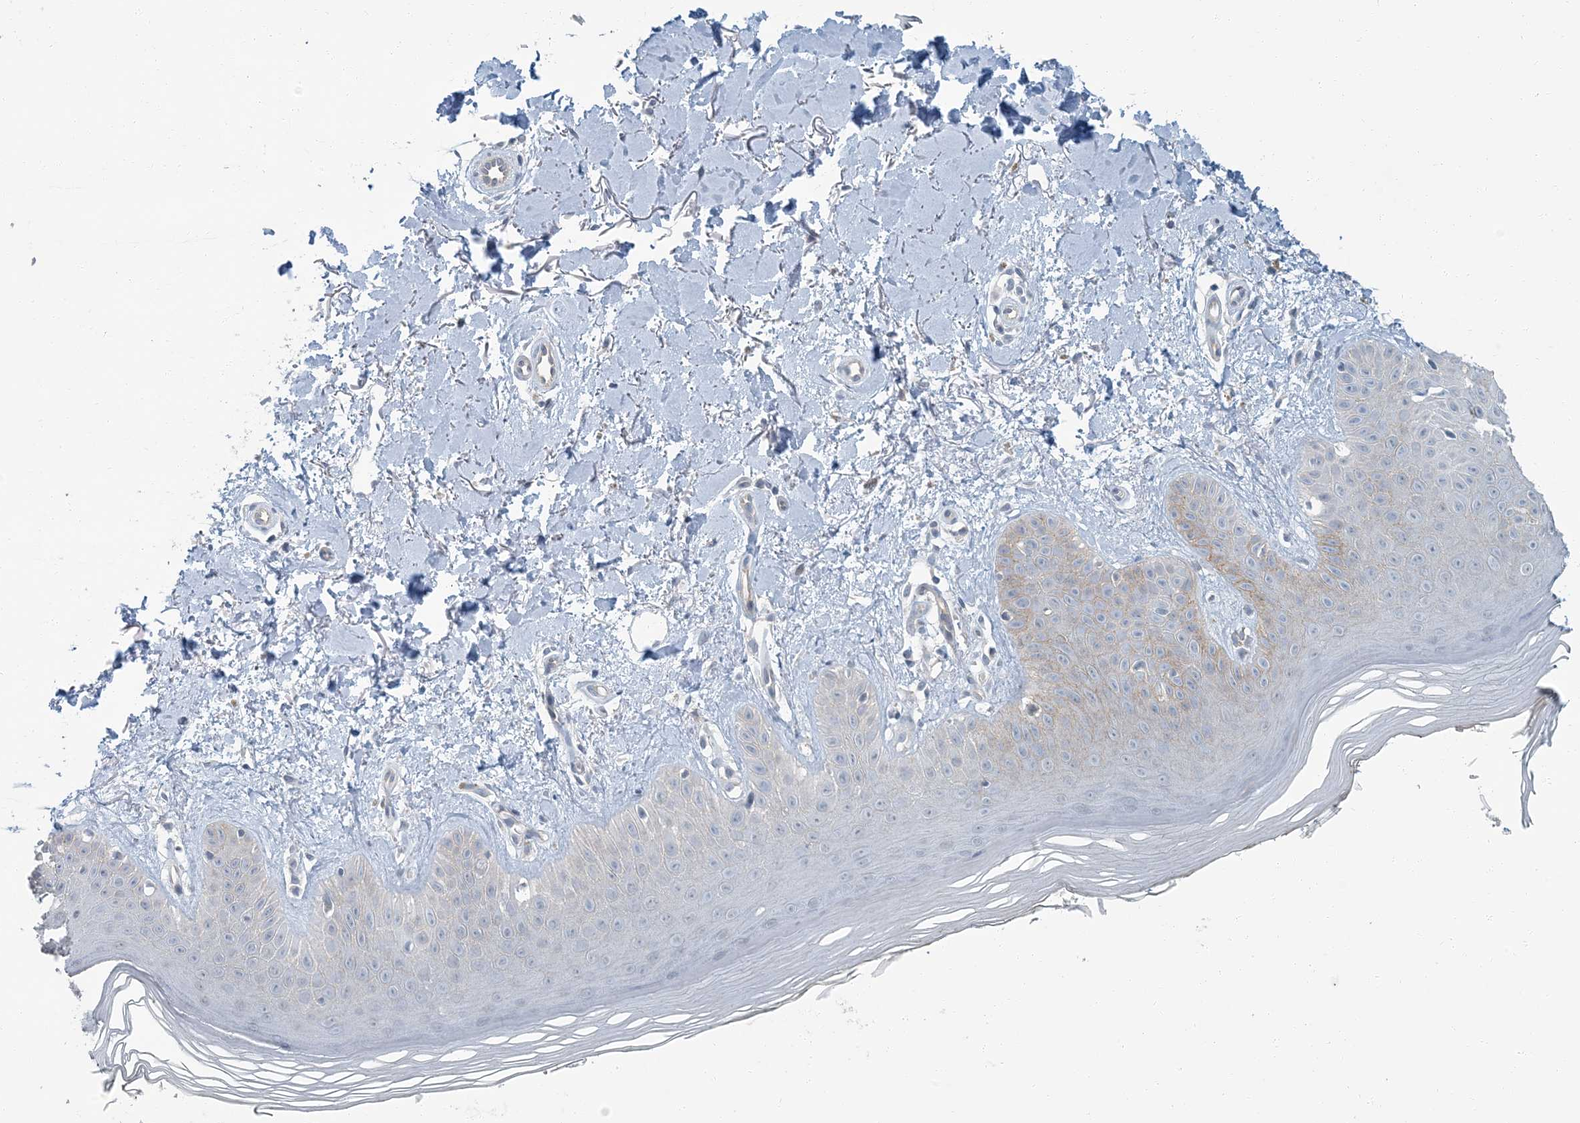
{"staining": {"intensity": "negative", "quantity": "none", "location": "none"}, "tissue": "skin", "cell_type": "Fibroblasts", "image_type": "normal", "snomed": [{"axis": "morphology", "description": "Normal tissue, NOS"}, {"axis": "topography", "description": "Skin"}], "caption": "Immunohistochemistry histopathology image of benign skin: human skin stained with DAB shows no significant protein expression in fibroblasts.", "gene": "EPHA4", "patient": {"sex": "female", "age": 64}}